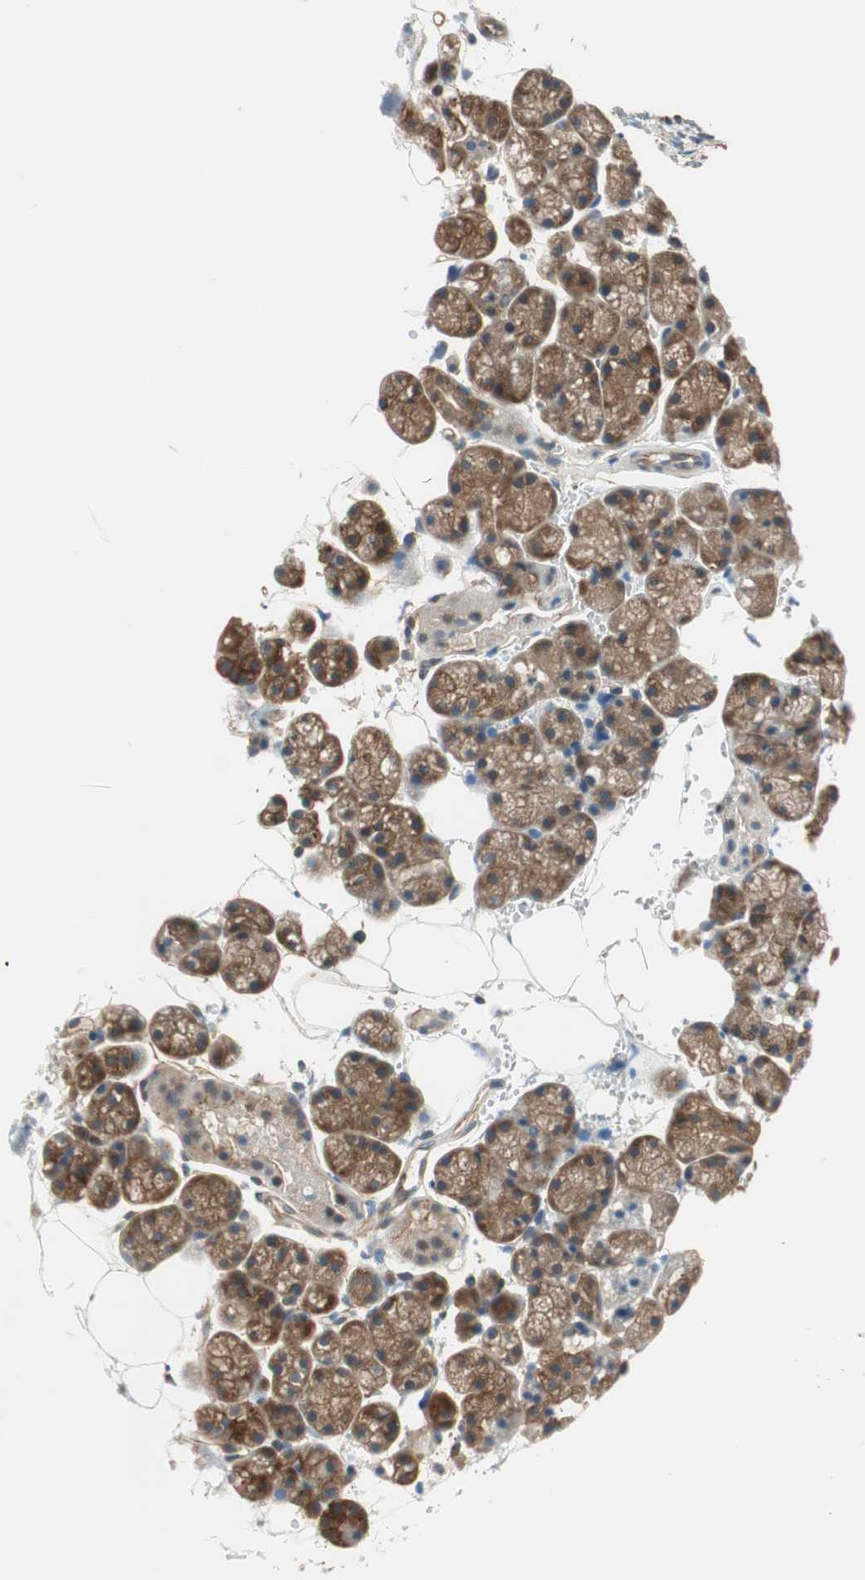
{"staining": {"intensity": "strong", "quantity": ">75%", "location": "cytoplasmic/membranous"}, "tissue": "salivary gland", "cell_type": "Glandular cells", "image_type": "normal", "snomed": [{"axis": "morphology", "description": "Normal tissue, NOS"}, {"axis": "topography", "description": "Salivary gland"}], "caption": "Salivary gland stained with a brown dye shows strong cytoplasmic/membranous positive staining in approximately >75% of glandular cells.", "gene": "WASL", "patient": {"sex": "male", "age": 62}}